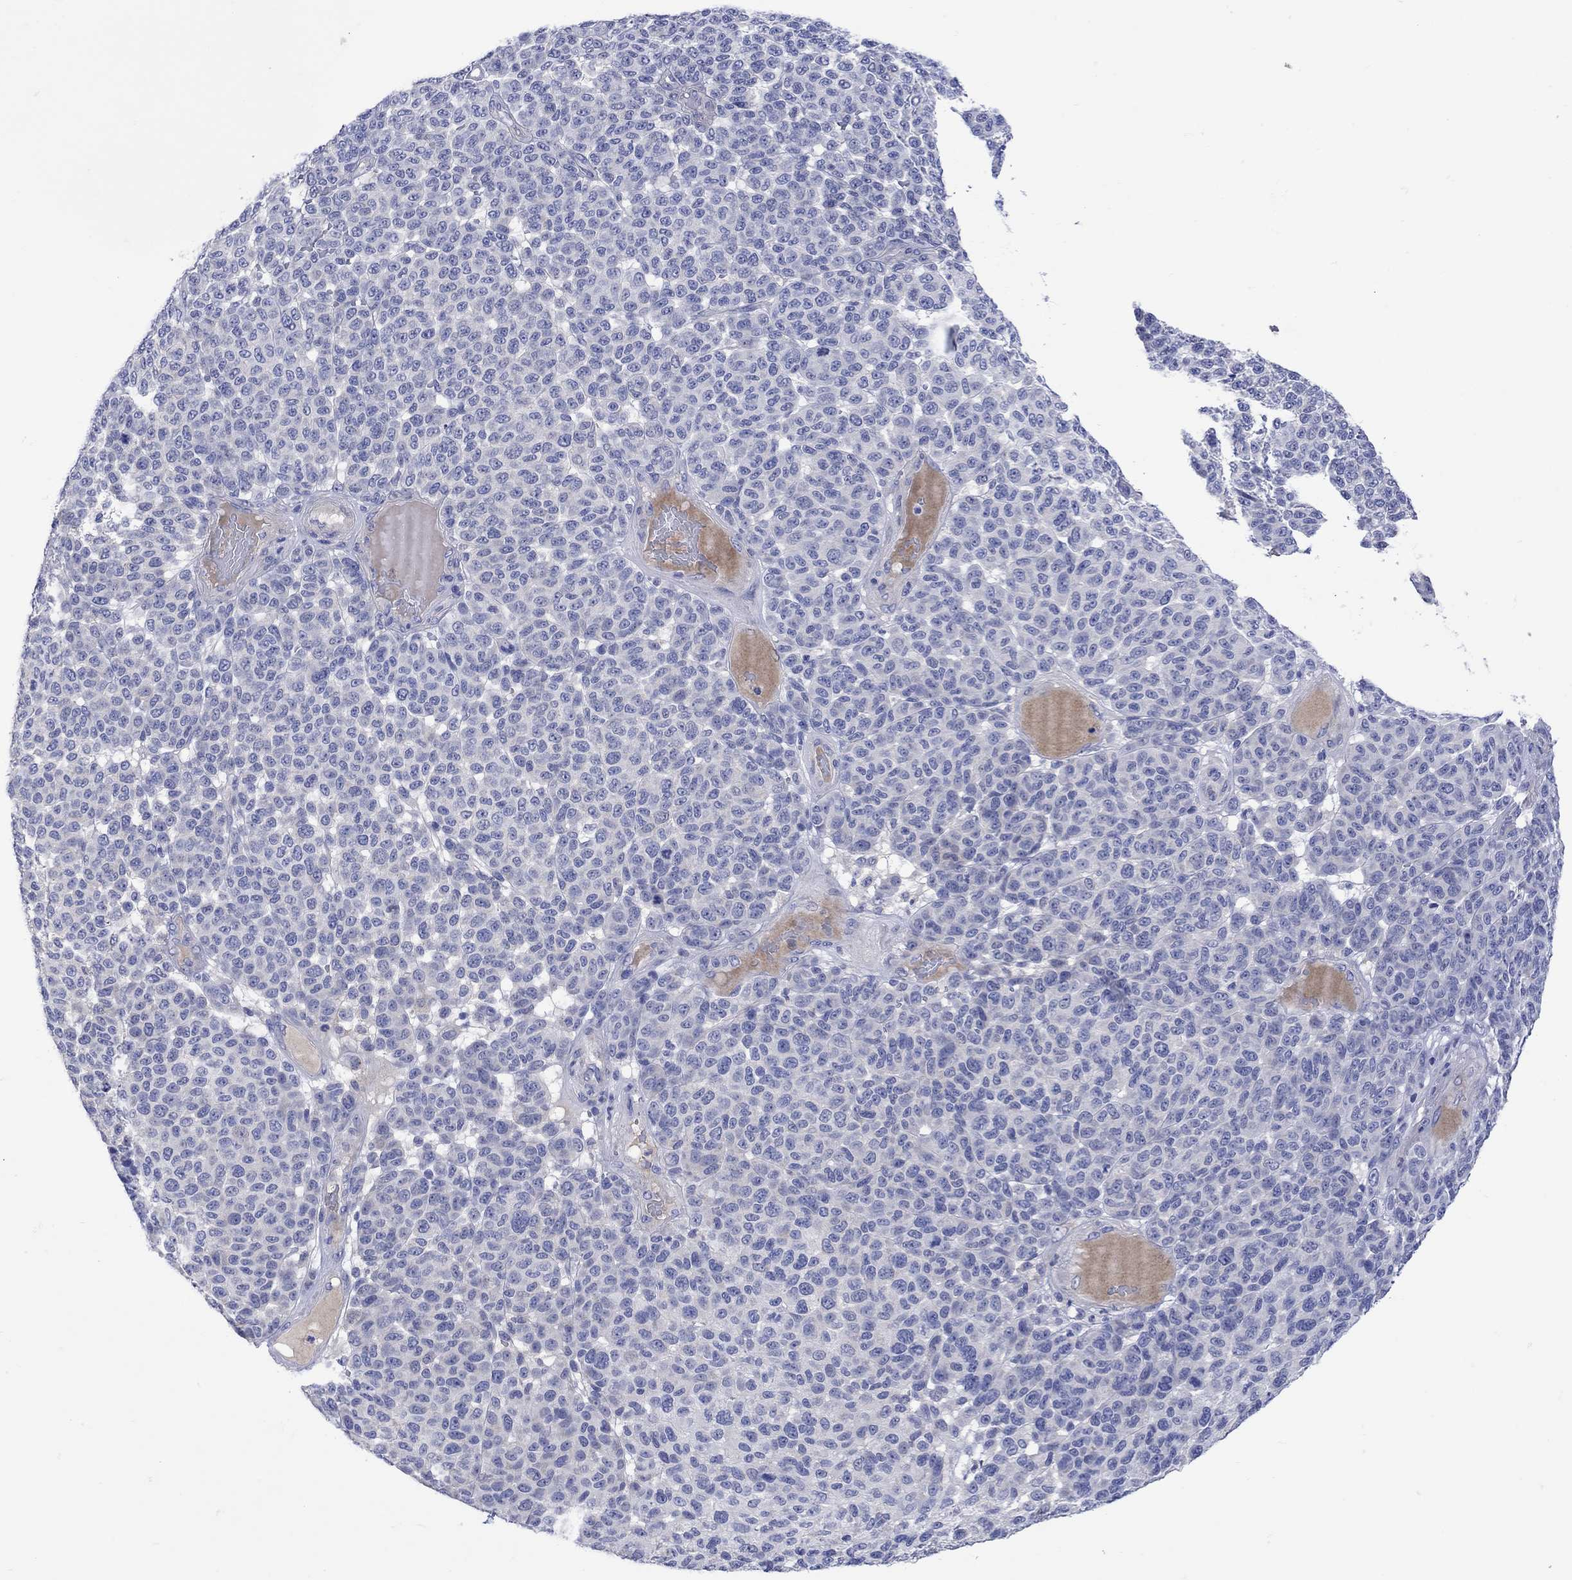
{"staining": {"intensity": "negative", "quantity": "none", "location": "none"}, "tissue": "melanoma", "cell_type": "Tumor cells", "image_type": "cancer", "snomed": [{"axis": "morphology", "description": "Malignant melanoma, NOS"}, {"axis": "topography", "description": "Skin"}], "caption": "Malignant melanoma was stained to show a protein in brown. There is no significant staining in tumor cells.", "gene": "MSI1", "patient": {"sex": "male", "age": 59}}